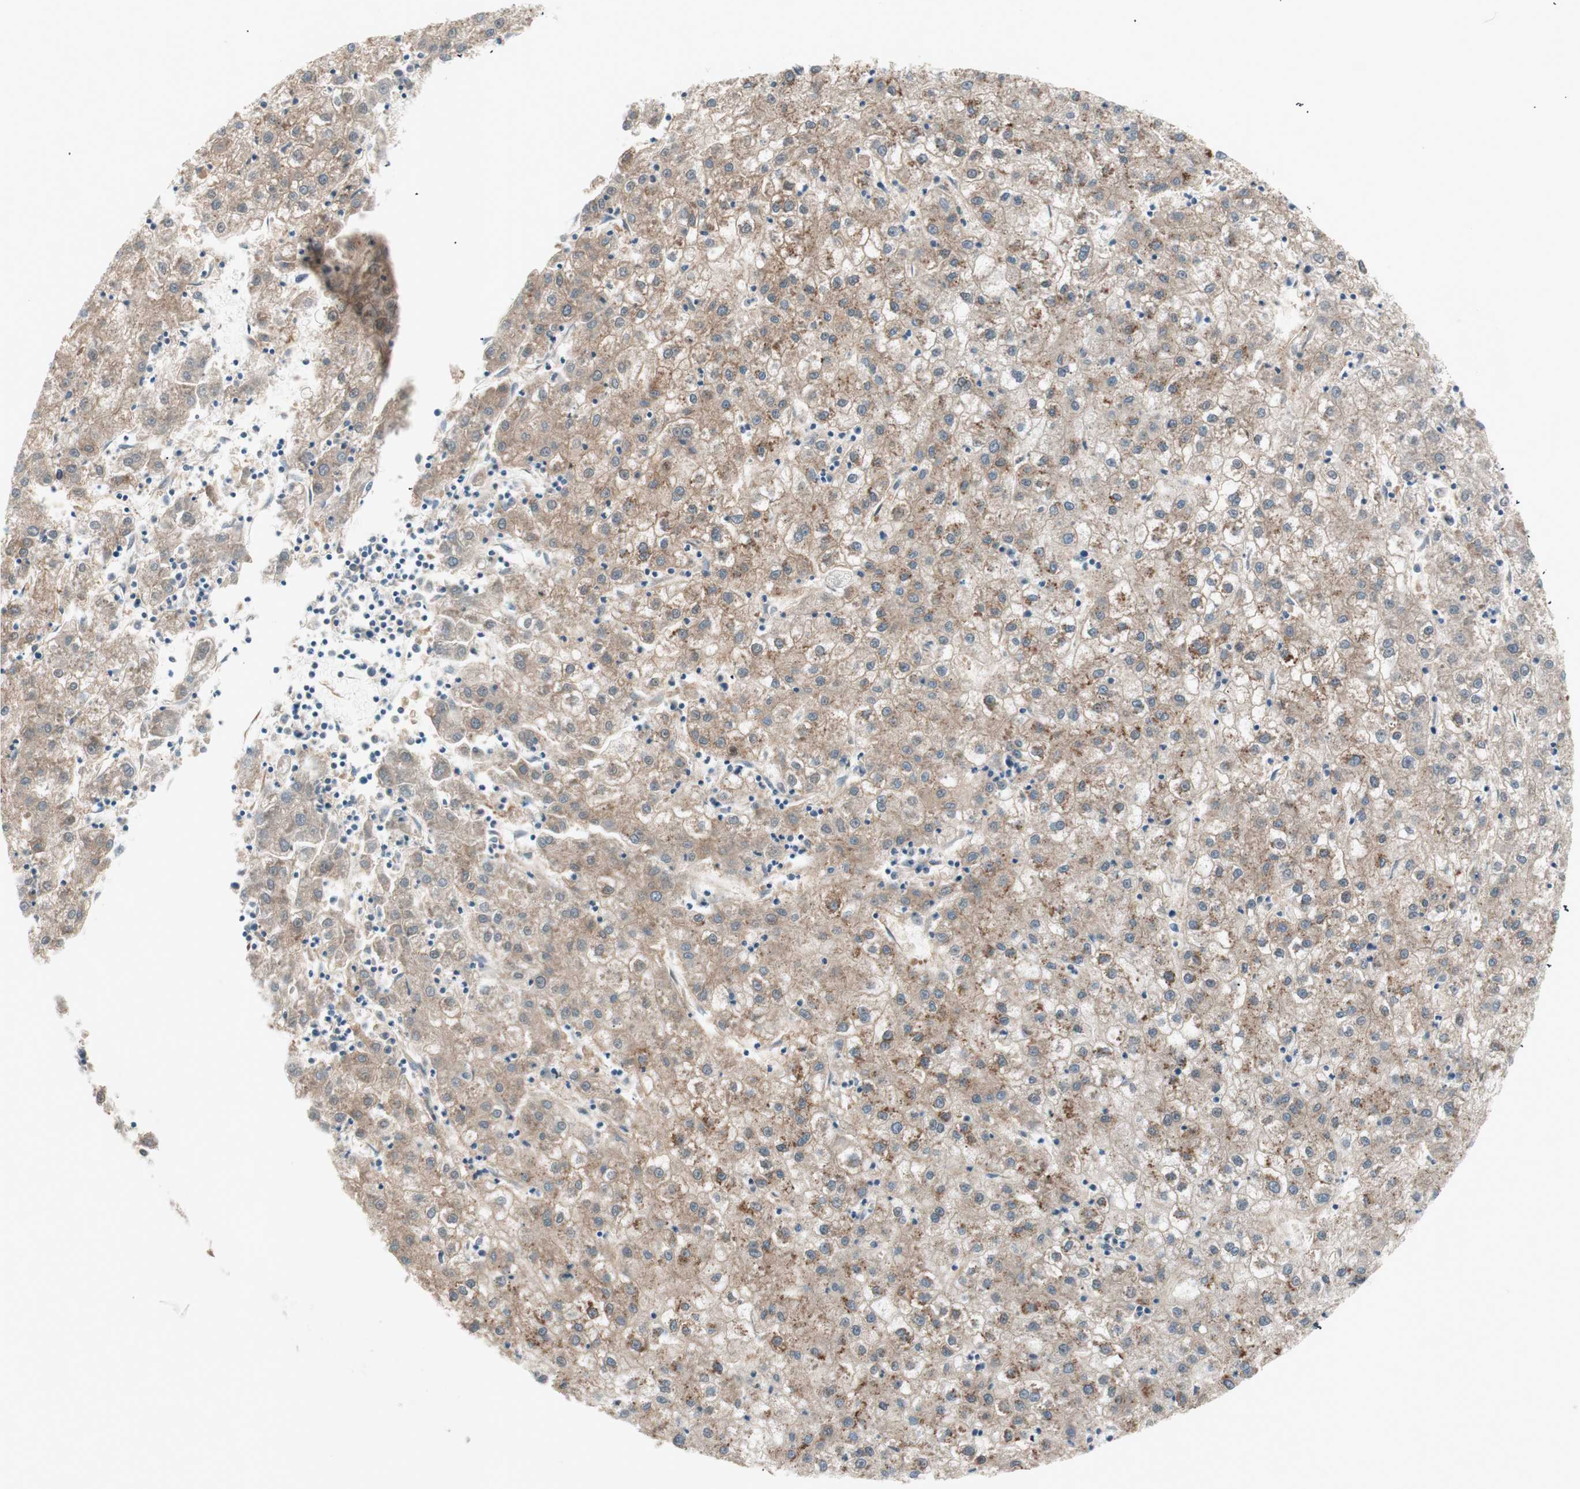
{"staining": {"intensity": "moderate", "quantity": ">75%", "location": "cytoplasmic/membranous"}, "tissue": "liver cancer", "cell_type": "Tumor cells", "image_type": "cancer", "snomed": [{"axis": "morphology", "description": "Carcinoma, Hepatocellular, NOS"}, {"axis": "topography", "description": "Liver"}], "caption": "Hepatocellular carcinoma (liver) stained for a protein (brown) shows moderate cytoplasmic/membranous positive positivity in approximately >75% of tumor cells.", "gene": "GALT", "patient": {"sex": "male", "age": 72}}